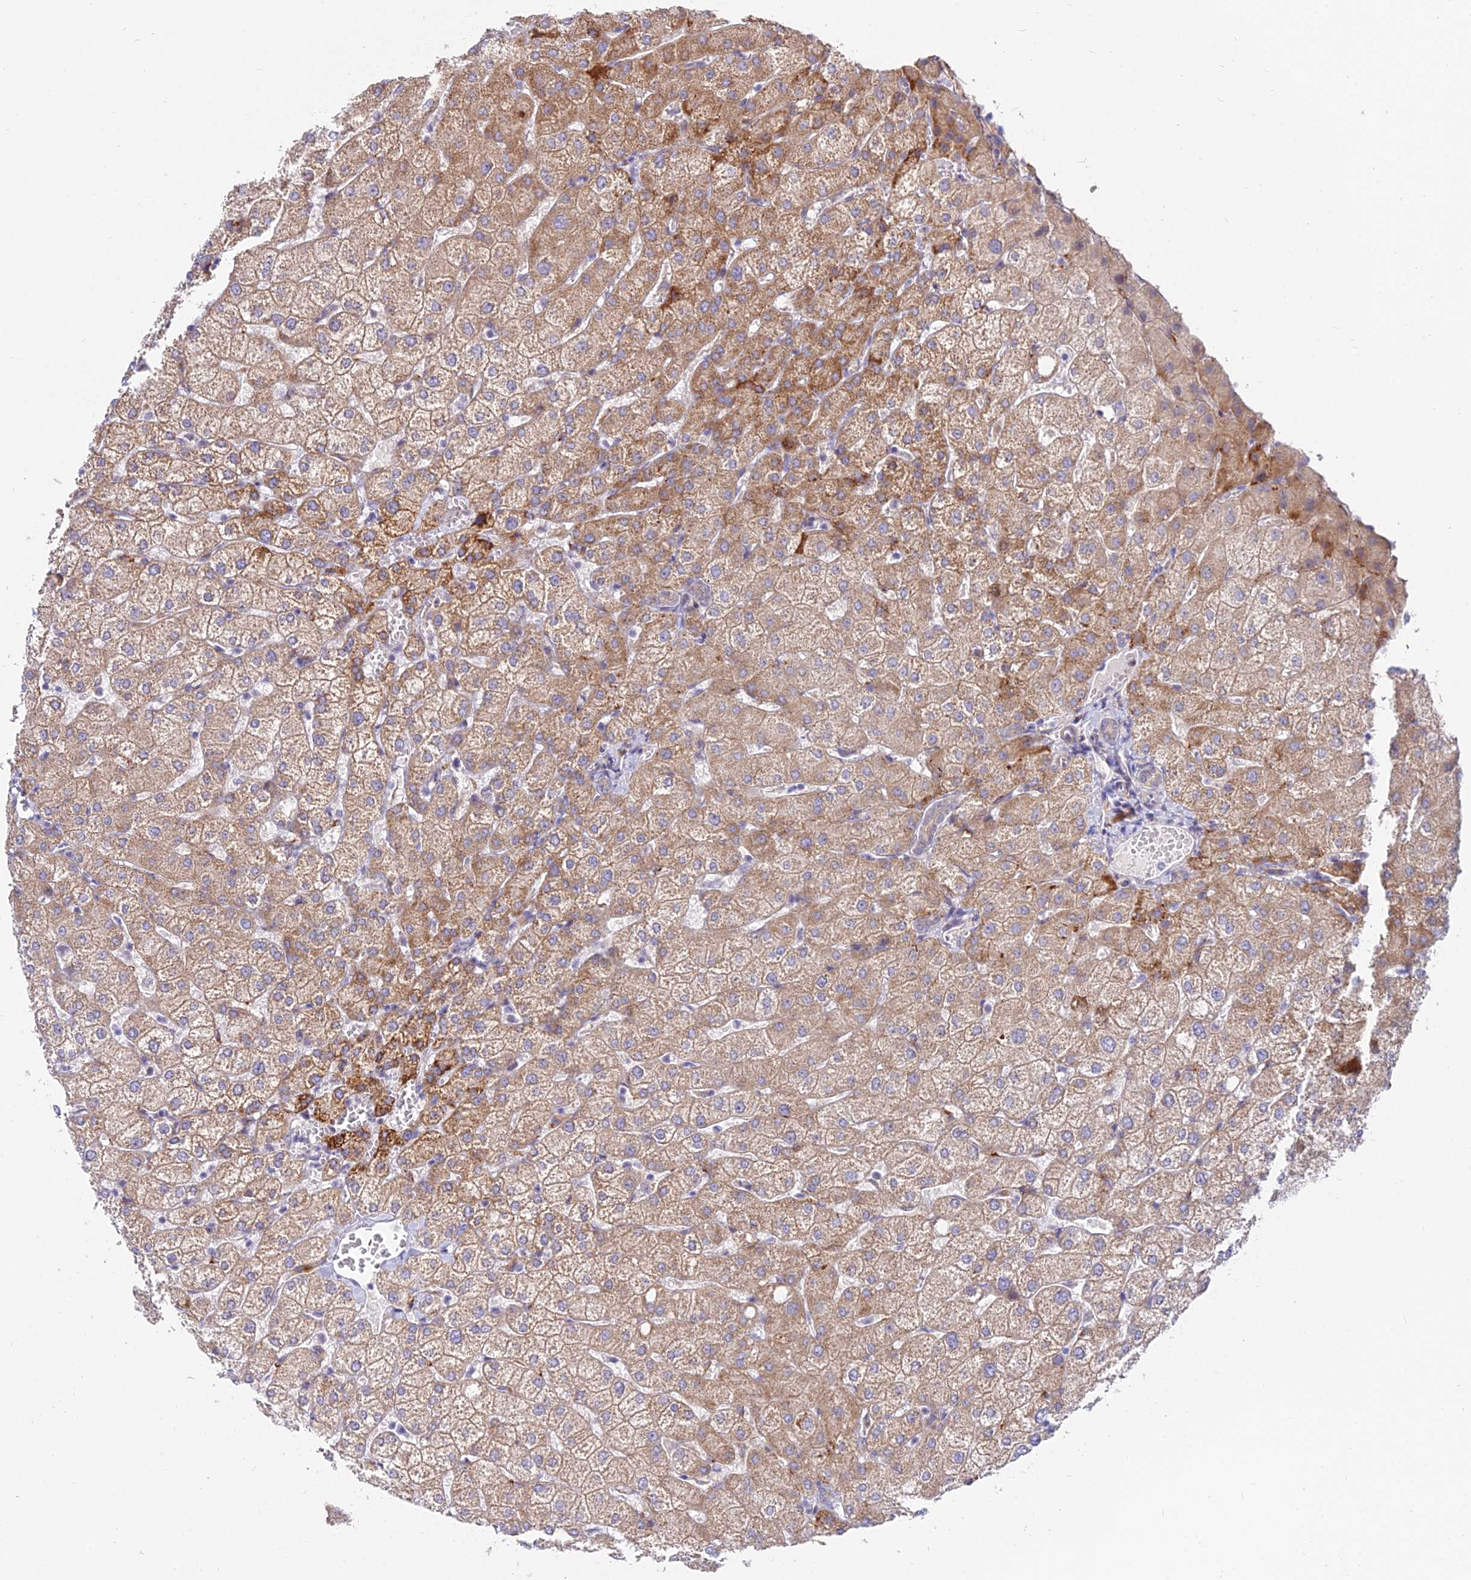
{"staining": {"intensity": "negative", "quantity": "none", "location": "none"}, "tissue": "liver", "cell_type": "Cholangiocytes", "image_type": "normal", "snomed": [{"axis": "morphology", "description": "Normal tissue, NOS"}, {"axis": "topography", "description": "Liver"}], "caption": "The immunohistochemistry histopathology image has no significant staining in cholangiocytes of liver.", "gene": "C6orf163", "patient": {"sex": "female", "age": 54}}